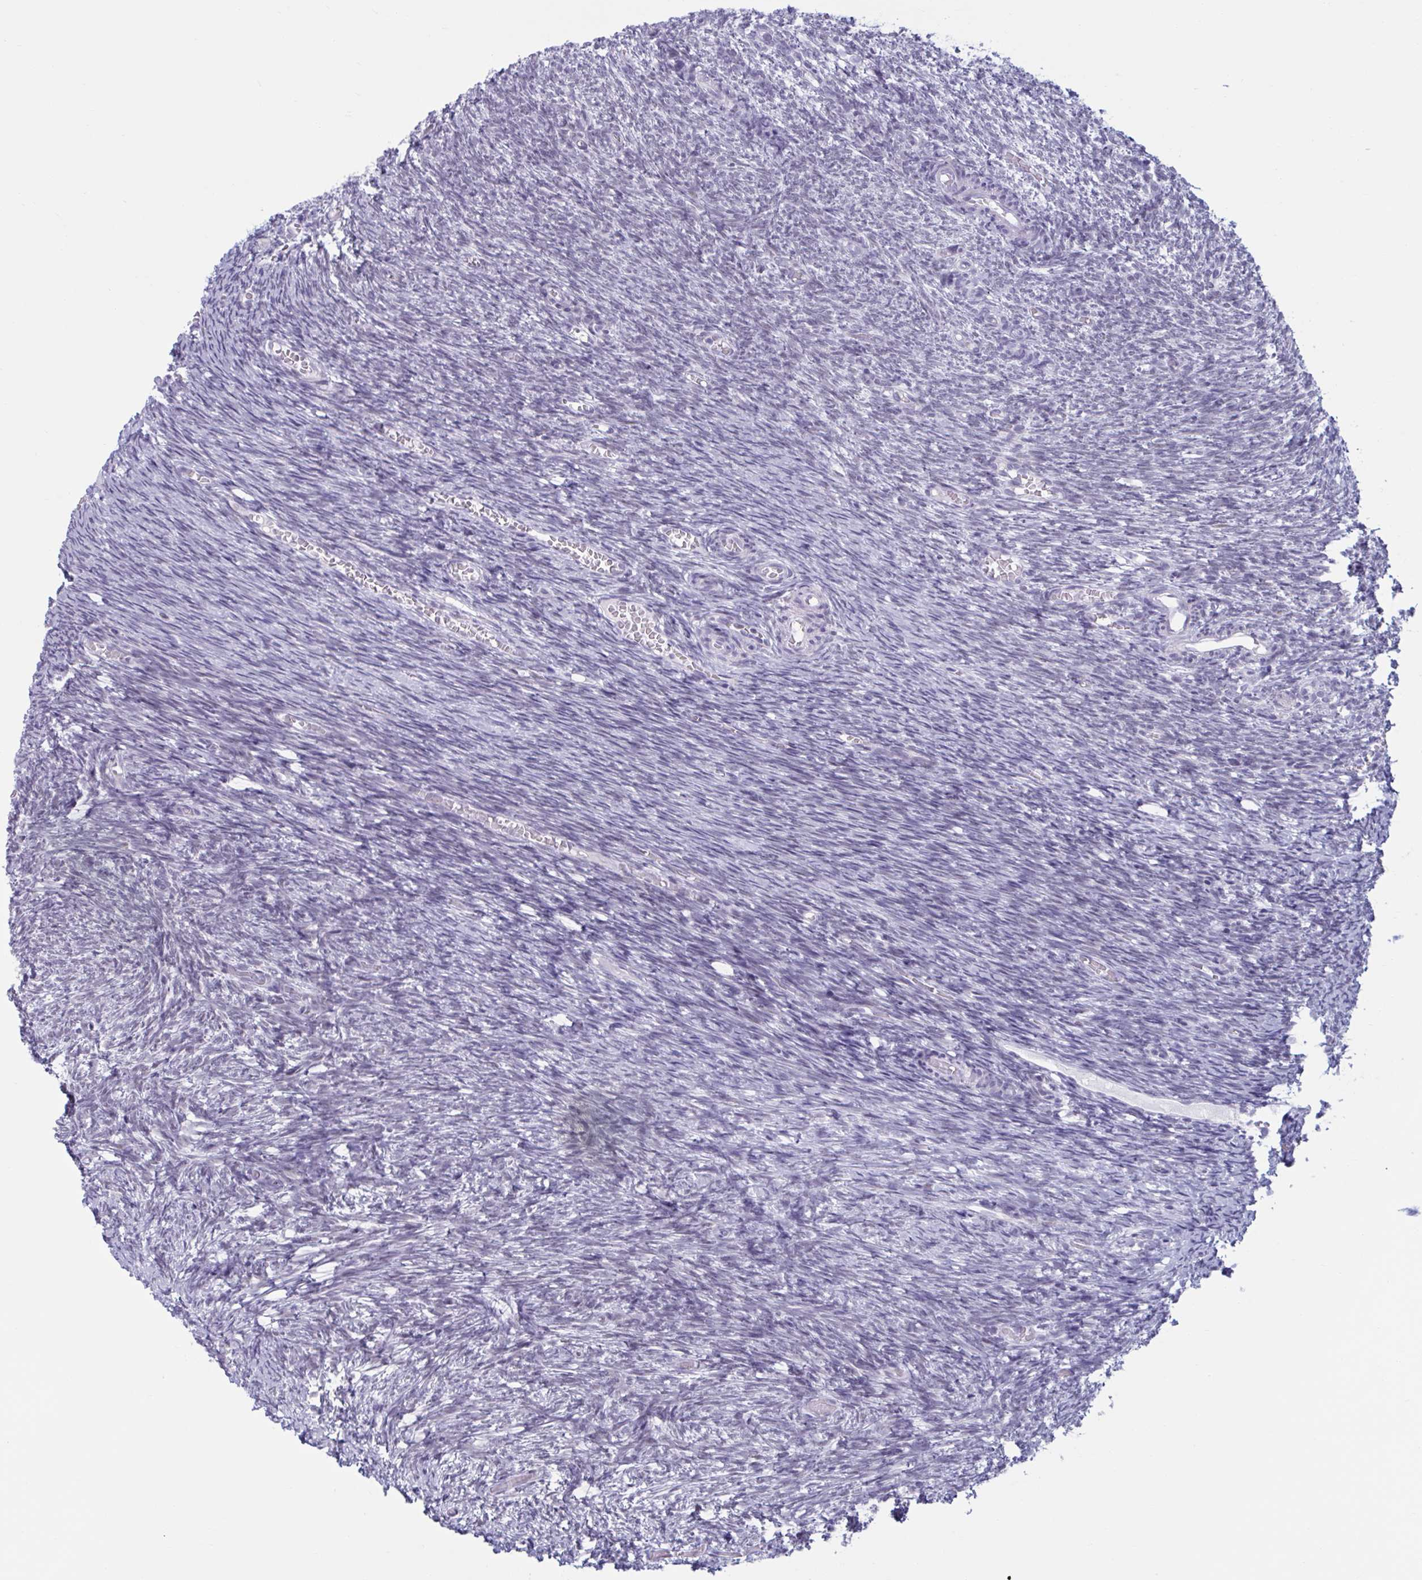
{"staining": {"intensity": "weak", "quantity": ">75%", "location": "nuclear"}, "tissue": "ovary", "cell_type": "Follicle cells", "image_type": "normal", "snomed": [{"axis": "morphology", "description": "Normal tissue, NOS"}, {"axis": "topography", "description": "Ovary"}], "caption": "Approximately >75% of follicle cells in benign human ovary demonstrate weak nuclear protein positivity as visualized by brown immunohistochemical staining.", "gene": "MSMB", "patient": {"sex": "female", "age": 39}}